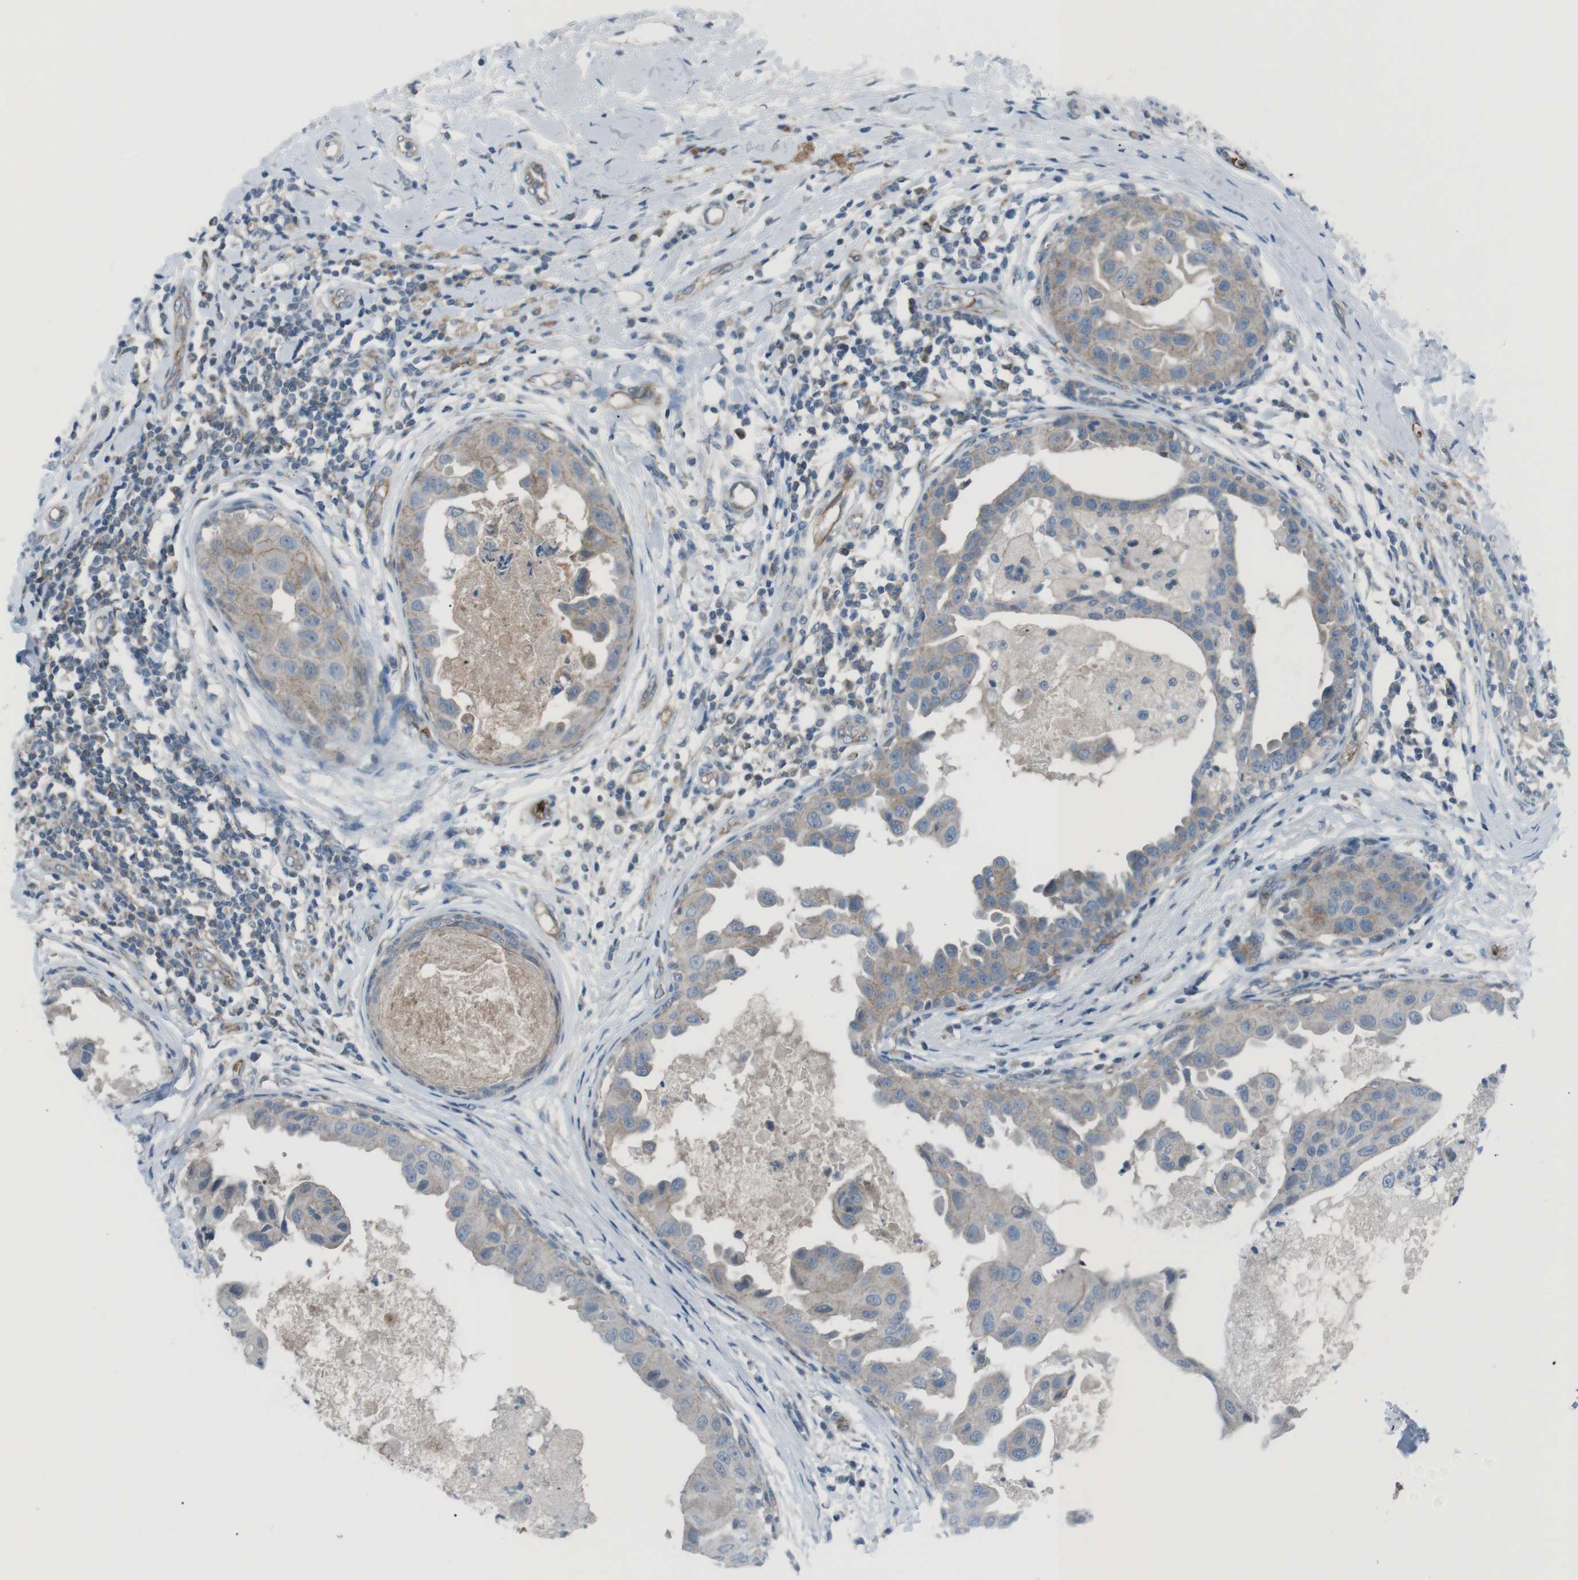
{"staining": {"intensity": "weak", "quantity": "25%-75%", "location": "cytoplasmic/membranous"}, "tissue": "breast cancer", "cell_type": "Tumor cells", "image_type": "cancer", "snomed": [{"axis": "morphology", "description": "Duct carcinoma"}, {"axis": "topography", "description": "Breast"}], "caption": "Tumor cells exhibit weak cytoplasmic/membranous expression in about 25%-75% of cells in intraductal carcinoma (breast).", "gene": "SPTA1", "patient": {"sex": "female", "age": 27}}